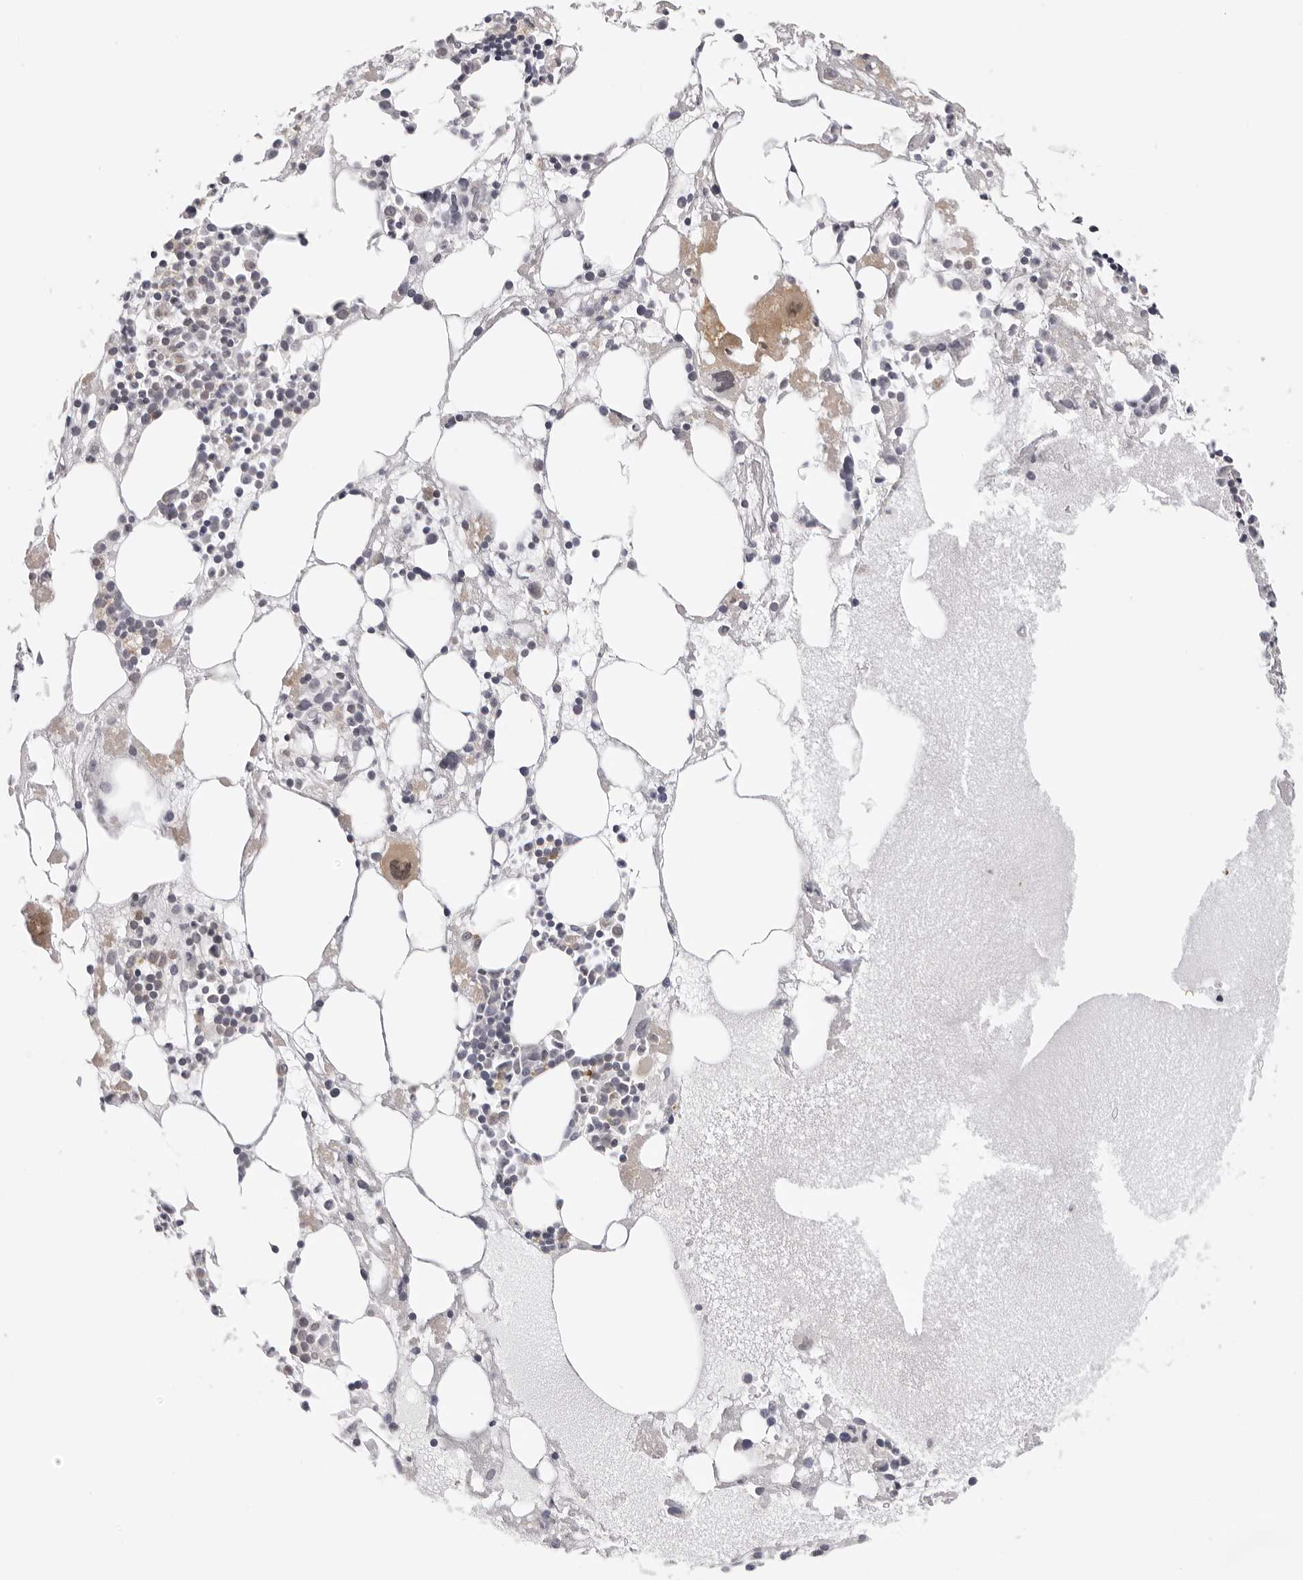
{"staining": {"intensity": "weak", "quantity": "<25%", "location": "cytoplasmic/membranous,nuclear"}, "tissue": "bone marrow", "cell_type": "Hematopoietic cells", "image_type": "normal", "snomed": [{"axis": "morphology", "description": "Normal tissue, NOS"}, {"axis": "topography", "description": "Bone marrow"}], "caption": "High magnification brightfield microscopy of normal bone marrow stained with DAB (brown) and counterstained with hematoxylin (blue): hematopoietic cells show no significant staining.", "gene": "PRUNE1", "patient": {"sex": "female", "age": 52}}